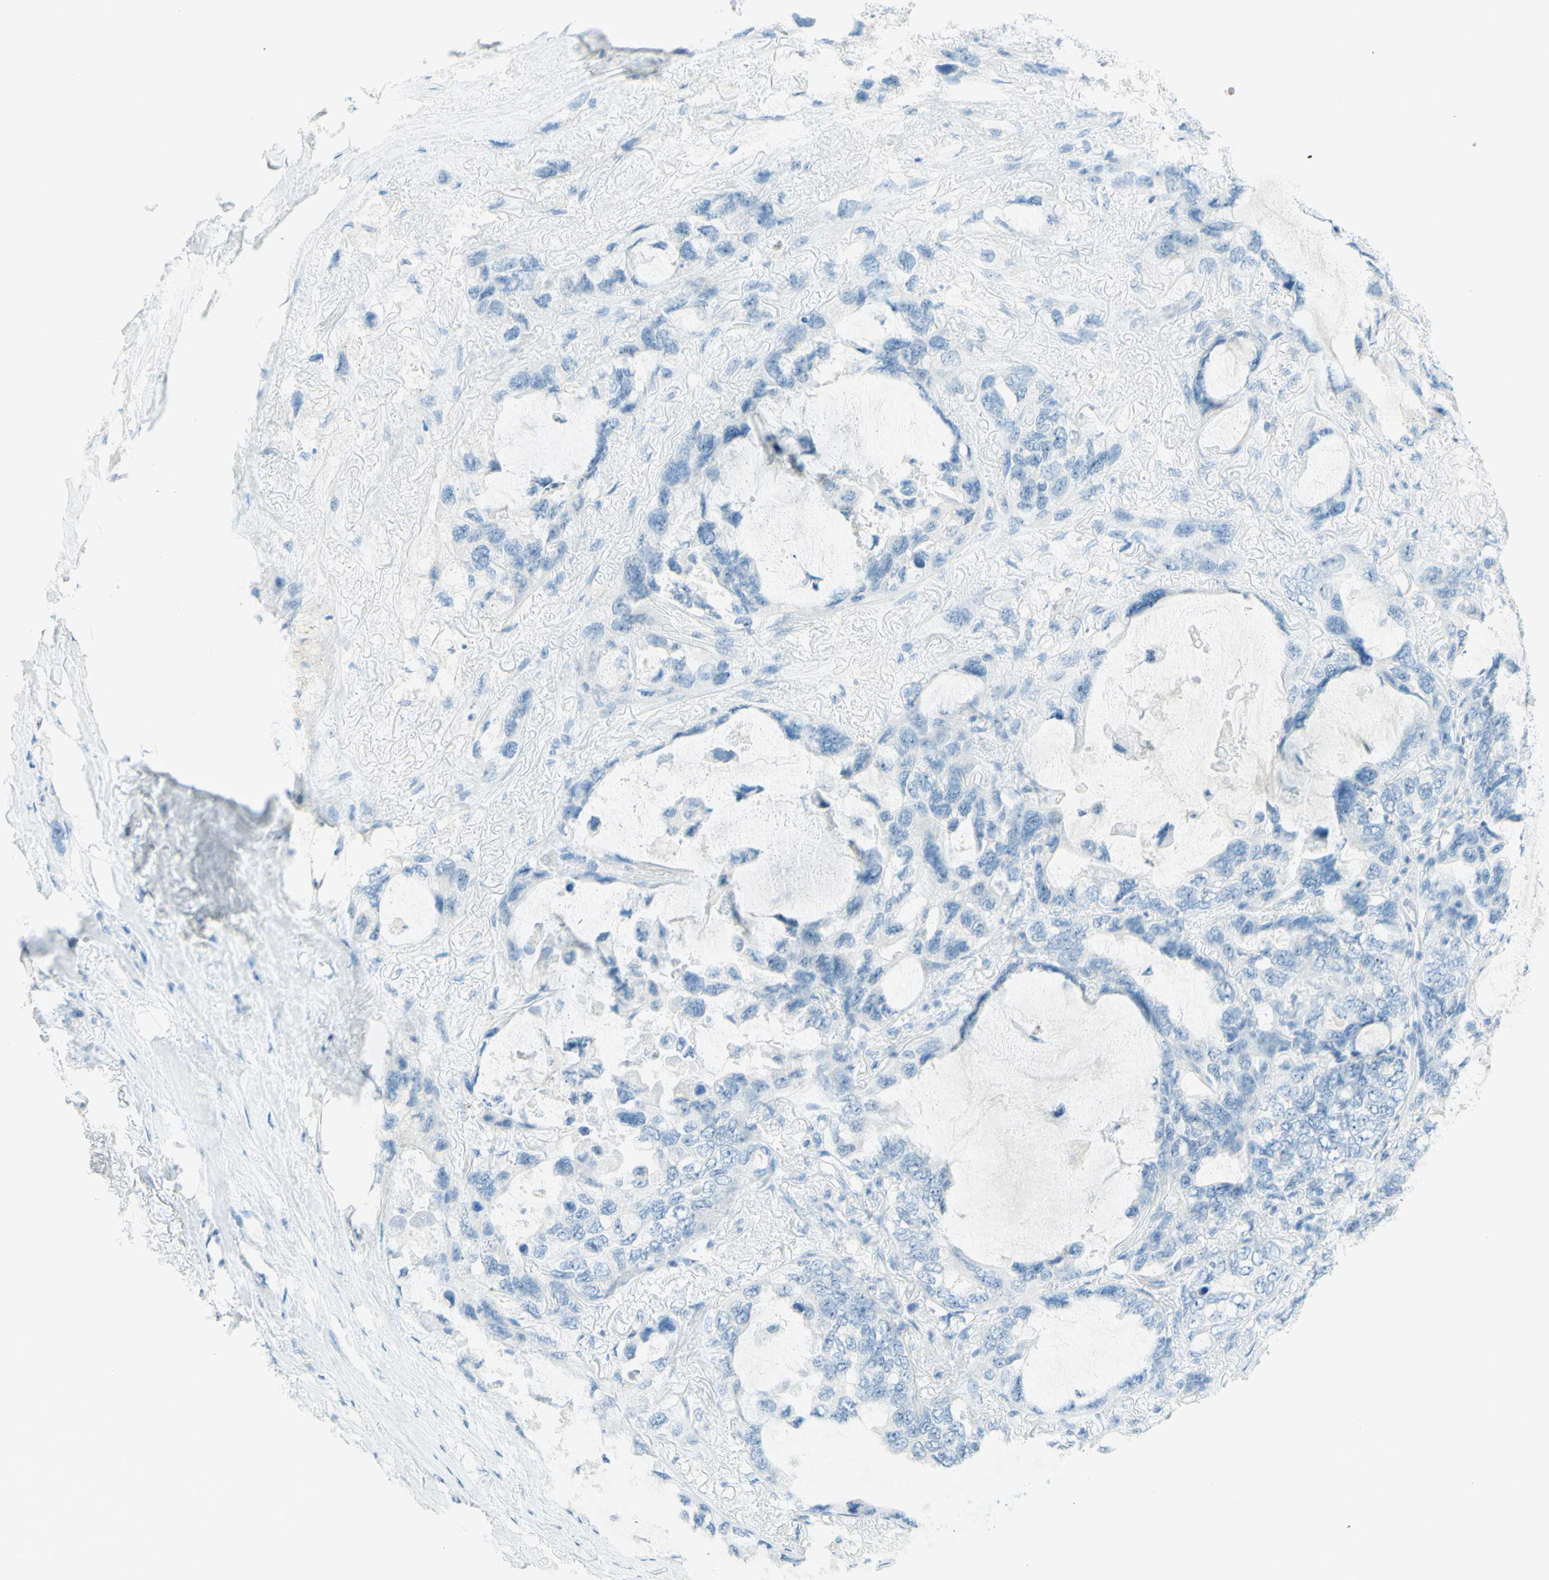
{"staining": {"intensity": "negative", "quantity": "none", "location": "none"}, "tissue": "lung cancer", "cell_type": "Tumor cells", "image_type": "cancer", "snomed": [{"axis": "morphology", "description": "Squamous cell carcinoma, NOS"}, {"axis": "topography", "description": "Lung"}], "caption": "High power microscopy image of an immunohistochemistry (IHC) photomicrograph of squamous cell carcinoma (lung), revealing no significant expression in tumor cells.", "gene": "FMR1NB", "patient": {"sex": "female", "age": 73}}